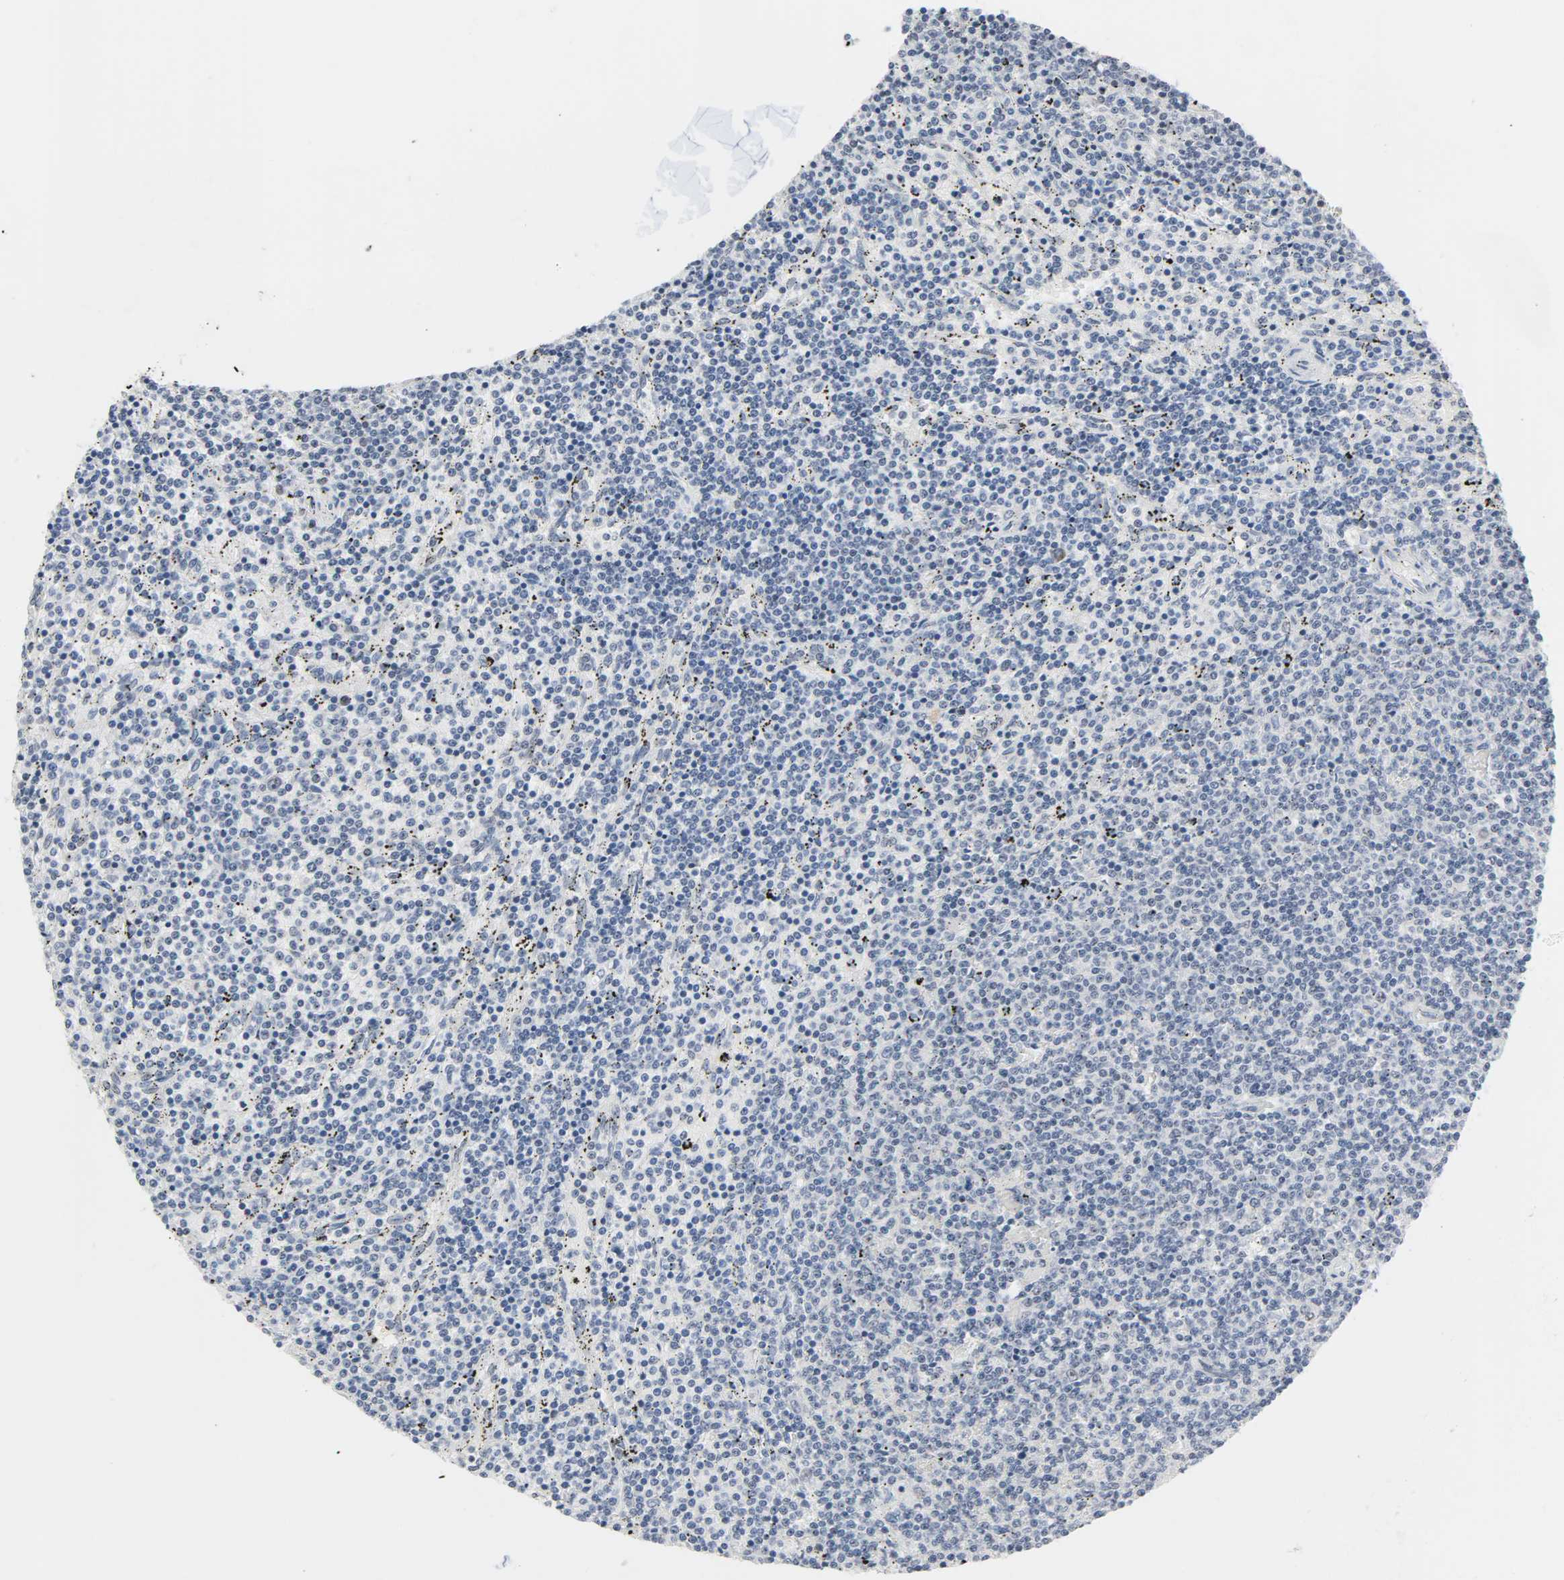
{"staining": {"intensity": "negative", "quantity": "none", "location": "none"}, "tissue": "lymphoma", "cell_type": "Tumor cells", "image_type": "cancer", "snomed": [{"axis": "morphology", "description": "Malignant lymphoma, non-Hodgkin's type, Low grade"}, {"axis": "topography", "description": "Spleen"}], "caption": "Immunohistochemistry micrograph of neoplastic tissue: low-grade malignant lymphoma, non-Hodgkin's type stained with DAB reveals no significant protein expression in tumor cells. (Brightfield microscopy of DAB immunohistochemistry (IHC) at high magnification).", "gene": "ACSS2", "patient": {"sex": "female", "age": 50}}